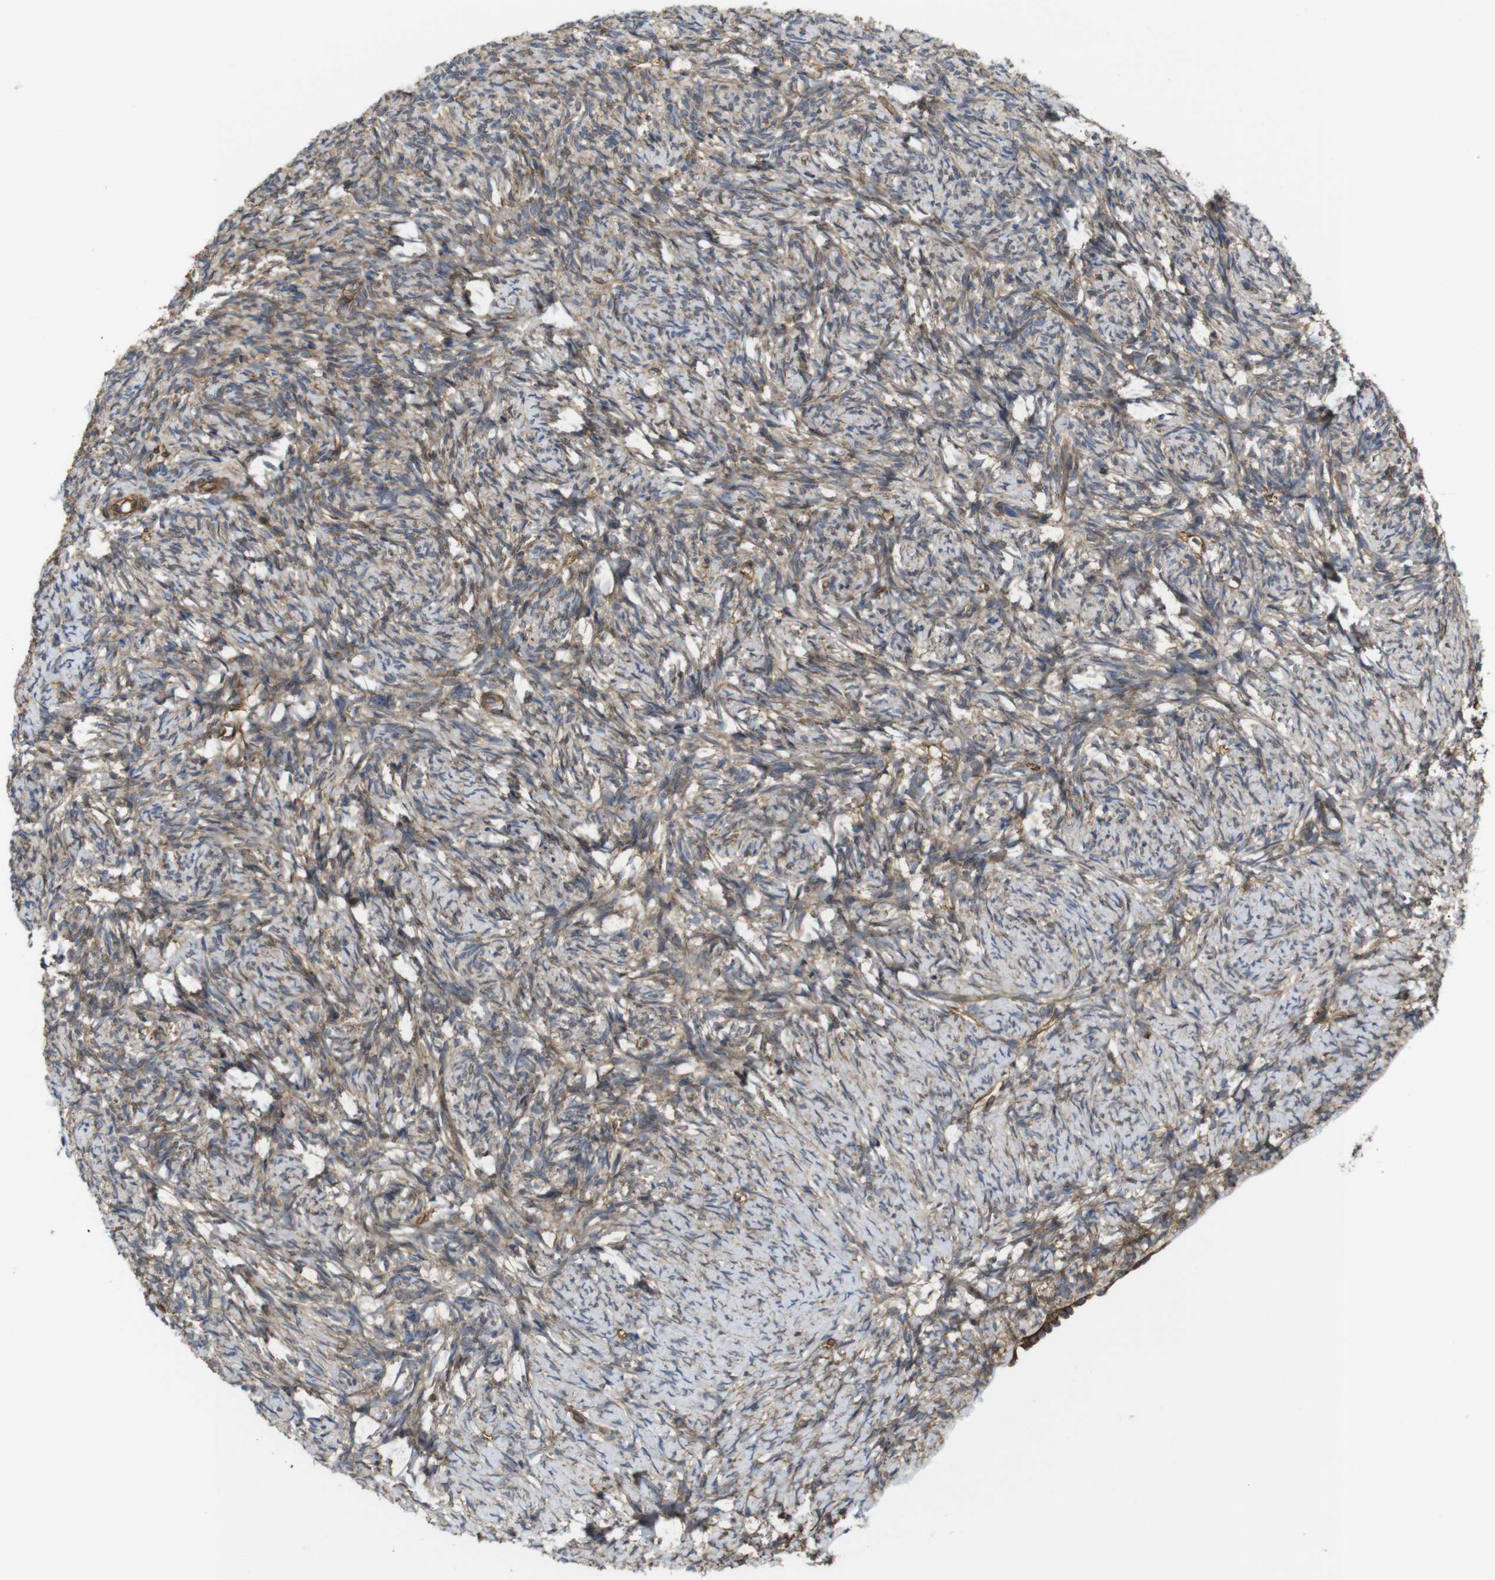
{"staining": {"intensity": "moderate", "quantity": ">75%", "location": "cytoplasmic/membranous"}, "tissue": "ovary", "cell_type": "Ovarian stroma cells", "image_type": "normal", "snomed": [{"axis": "morphology", "description": "Normal tissue, NOS"}, {"axis": "topography", "description": "Ovary"}], "caption": "Approximately >75% of ovarian stroma cells in benign human ovary exhibit moderate cytoplasmic/membranous protein positivity as visualized by brown immunohistochemical staining.", "gene": "ZDHHC5", "patient": {"sex": "female", "age": 60}}